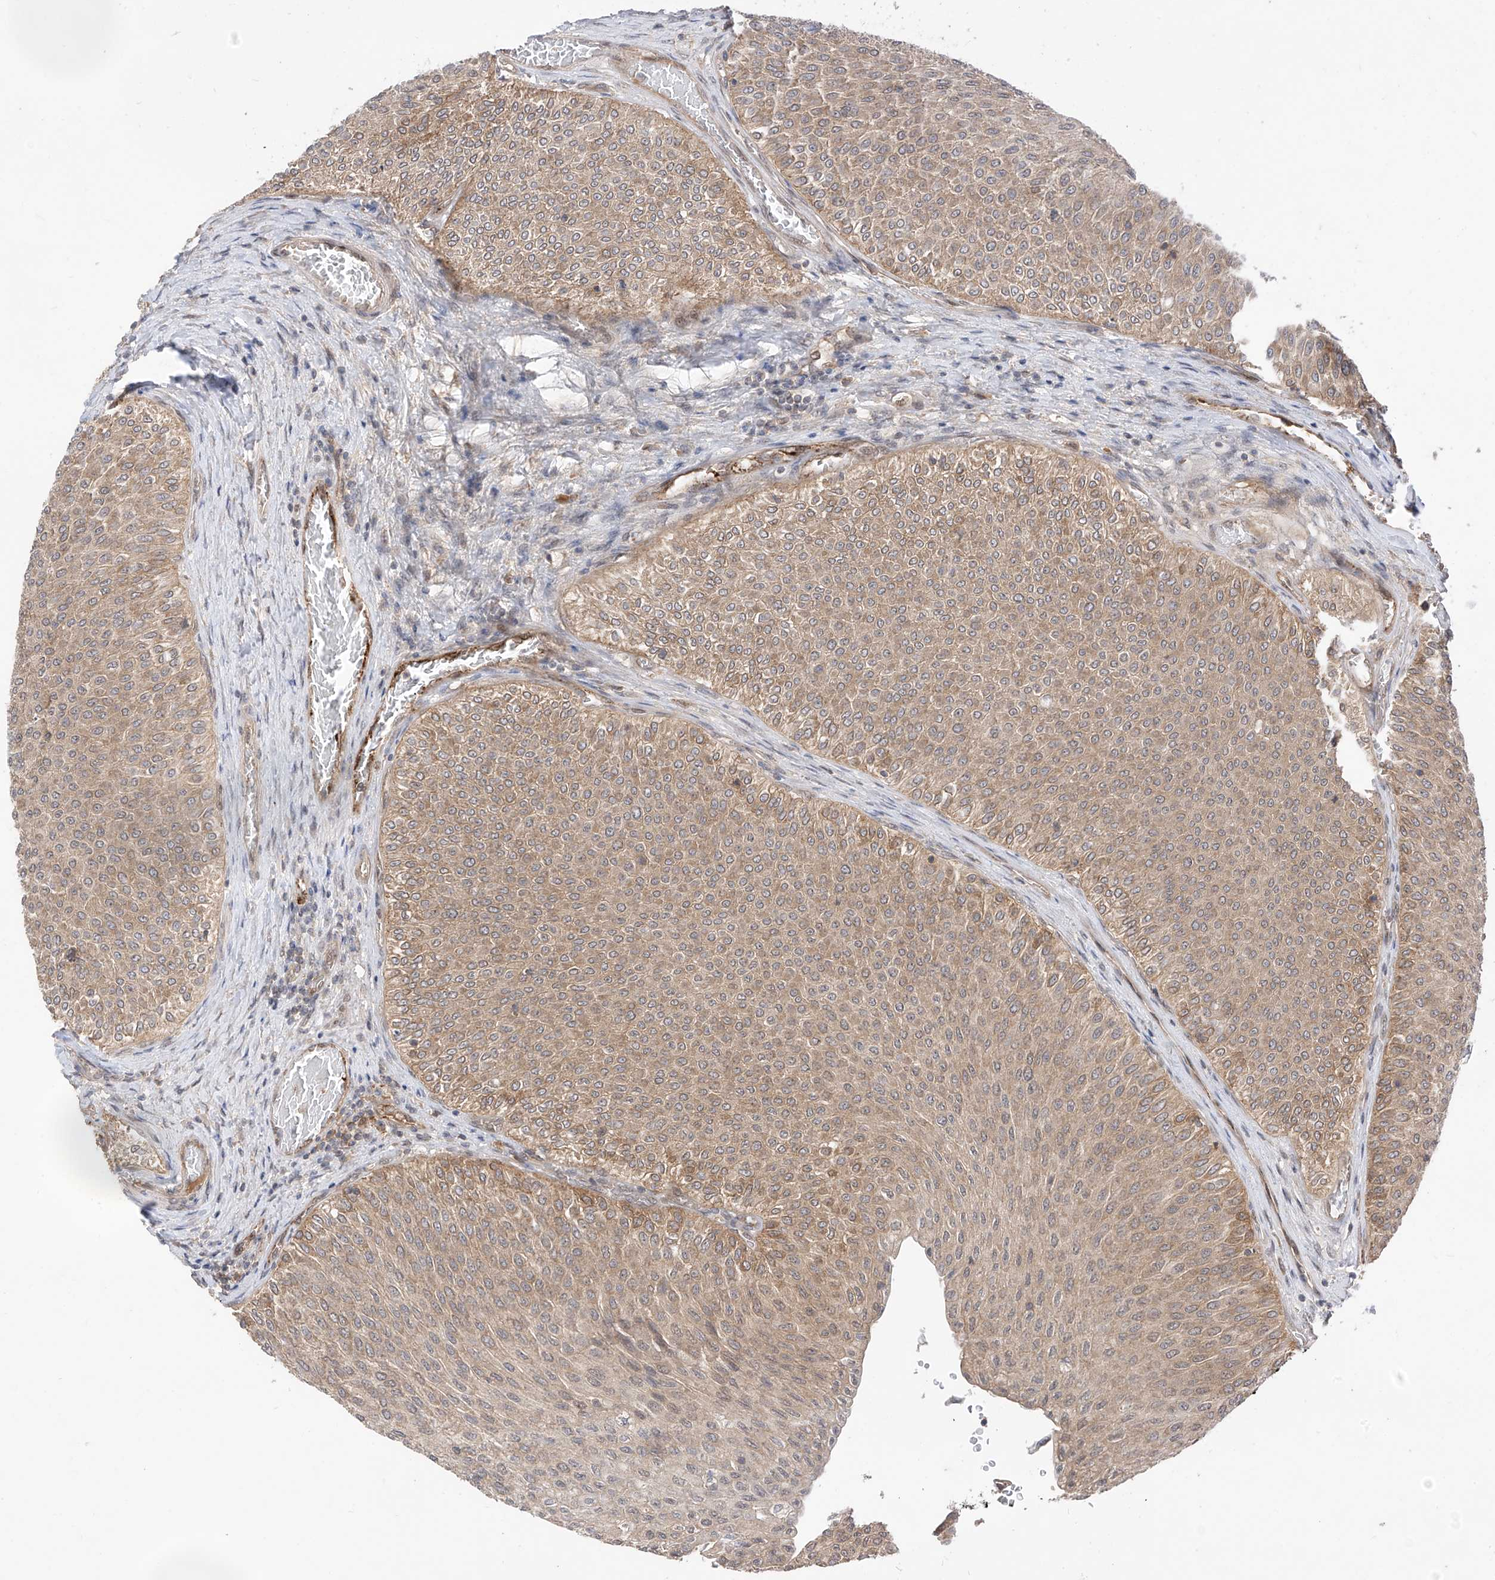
{"staining": {"intensity": "weak", "quantity": "25%-75%", "location": "cytoplasmic/membranous"}, "tissue": "urothelial cancer", "cell_type": "Tumor cells", "image_type": "cancer", "snomed": [{"axis": "morphology", "description": "Urothelial carcinoma, Low grade"}, {"axis": "topography", "description": "Urinary bladder"}], "caption": "Approximately 25%-75% of tumor cells in human urothelial carcinoma (low-grade) display weak cytoplasmic/membranous protein staining as visualized by brown immunohistochemical staining.", "gene": "MRTFA", "patient": {"sex": "male", "age": 78}}